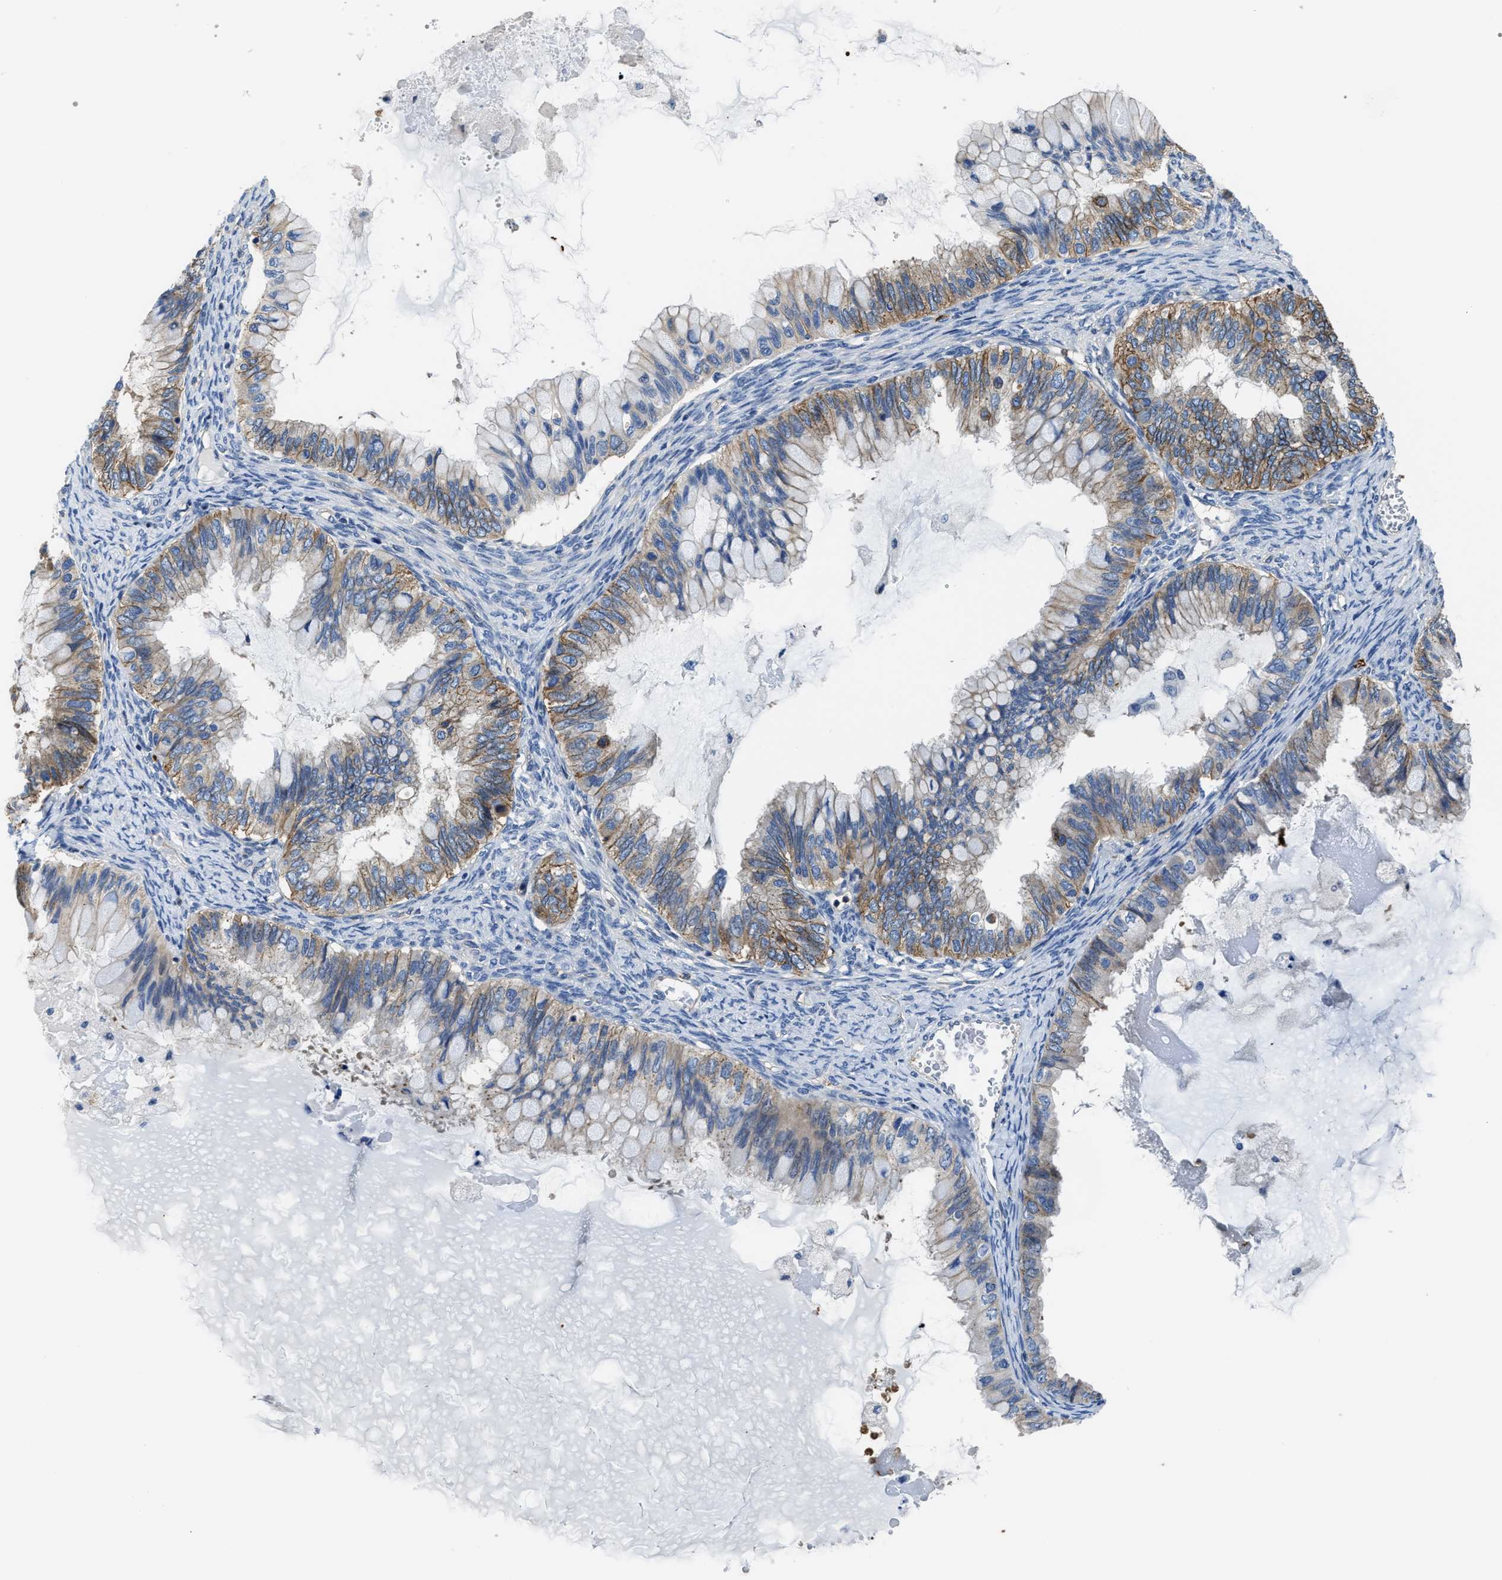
{"staining": {"intensity": "moderate", "quantity": "25%-75%", "location": "cytoplasmic/membranous"}, "tissue": "ovarian cancer", "cell_type": "Tumor cells", "image_type": "cancer", "snomed": [{"axis": "morphology", "description": "Cystadenocarcinoma, mucinous, NOS"}, {"axis": "topography", "description": "Ovary"}], "caption": "Immunohistochemistry (IHC) of human ovarian mucinous cystadenocarcinoma demonstrates medium levels of moderate cytoplasmic/membranous staining in approximately 25%-75% of tumor cells.", "gene": "TRAF6", "patient": {"sex": "female", "age": 80}}